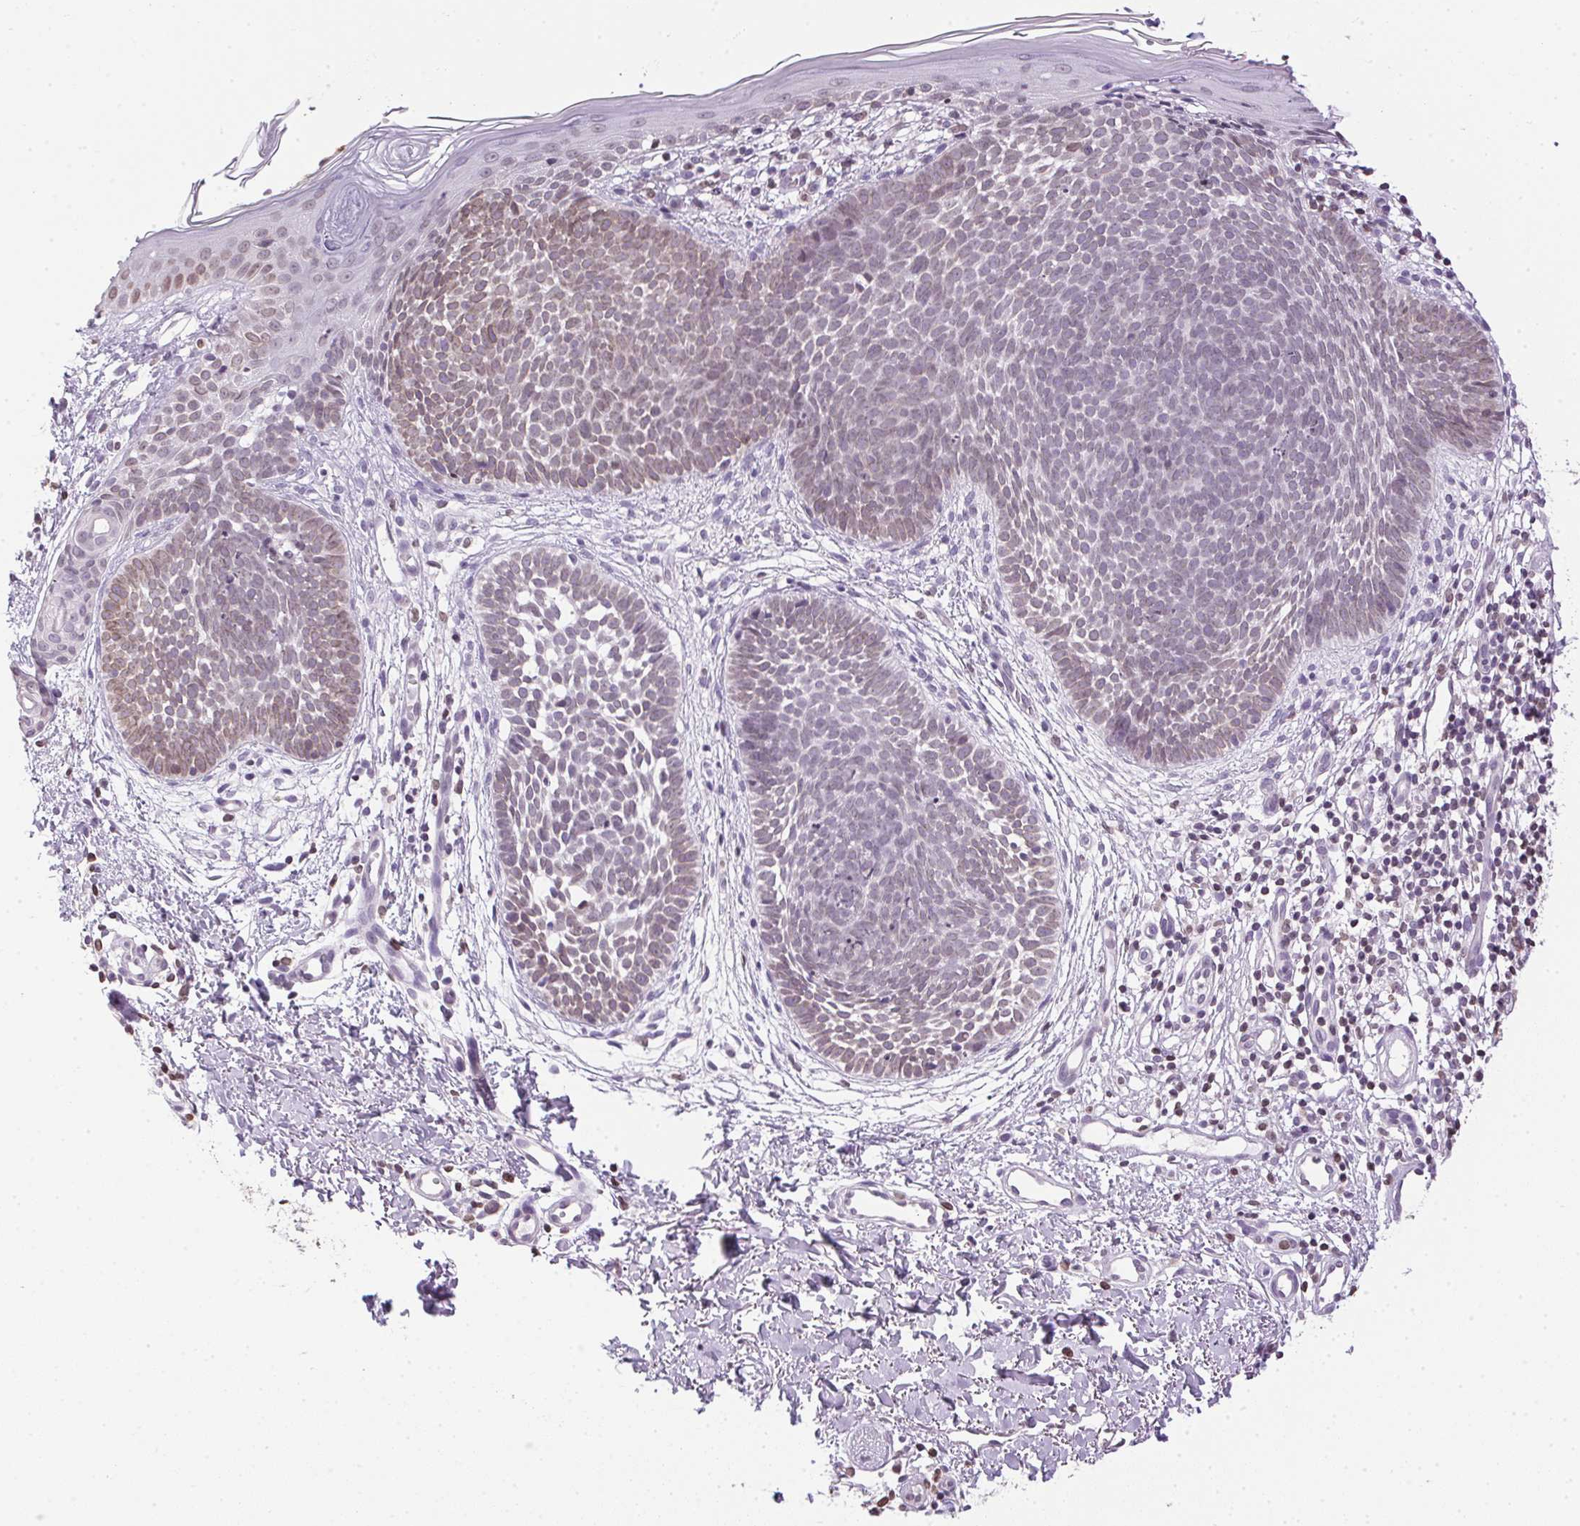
{"staining": {"intensity": "weak", "quantity": "25%-75%", "location": "cytoplasmic/membranous,nuclear"}, "tissue": "skin cancer", "cell_type": "Tumor cells", "image_type": "cancer", "snomed": [{"axis": "morphology", "description": "Basal cell carcinoma"}, {"axis": "topography", "description": "Skin"}], "caption": "Basal cell carcinoma (skin) tissue reveals weak cytoplasmic/membranous and nuclear positivity in approximately 25%-75% of tumor cells Nuclei are stained in blue.", "gene": "PRL", "patient": {"sex": "female", "age": 51}}